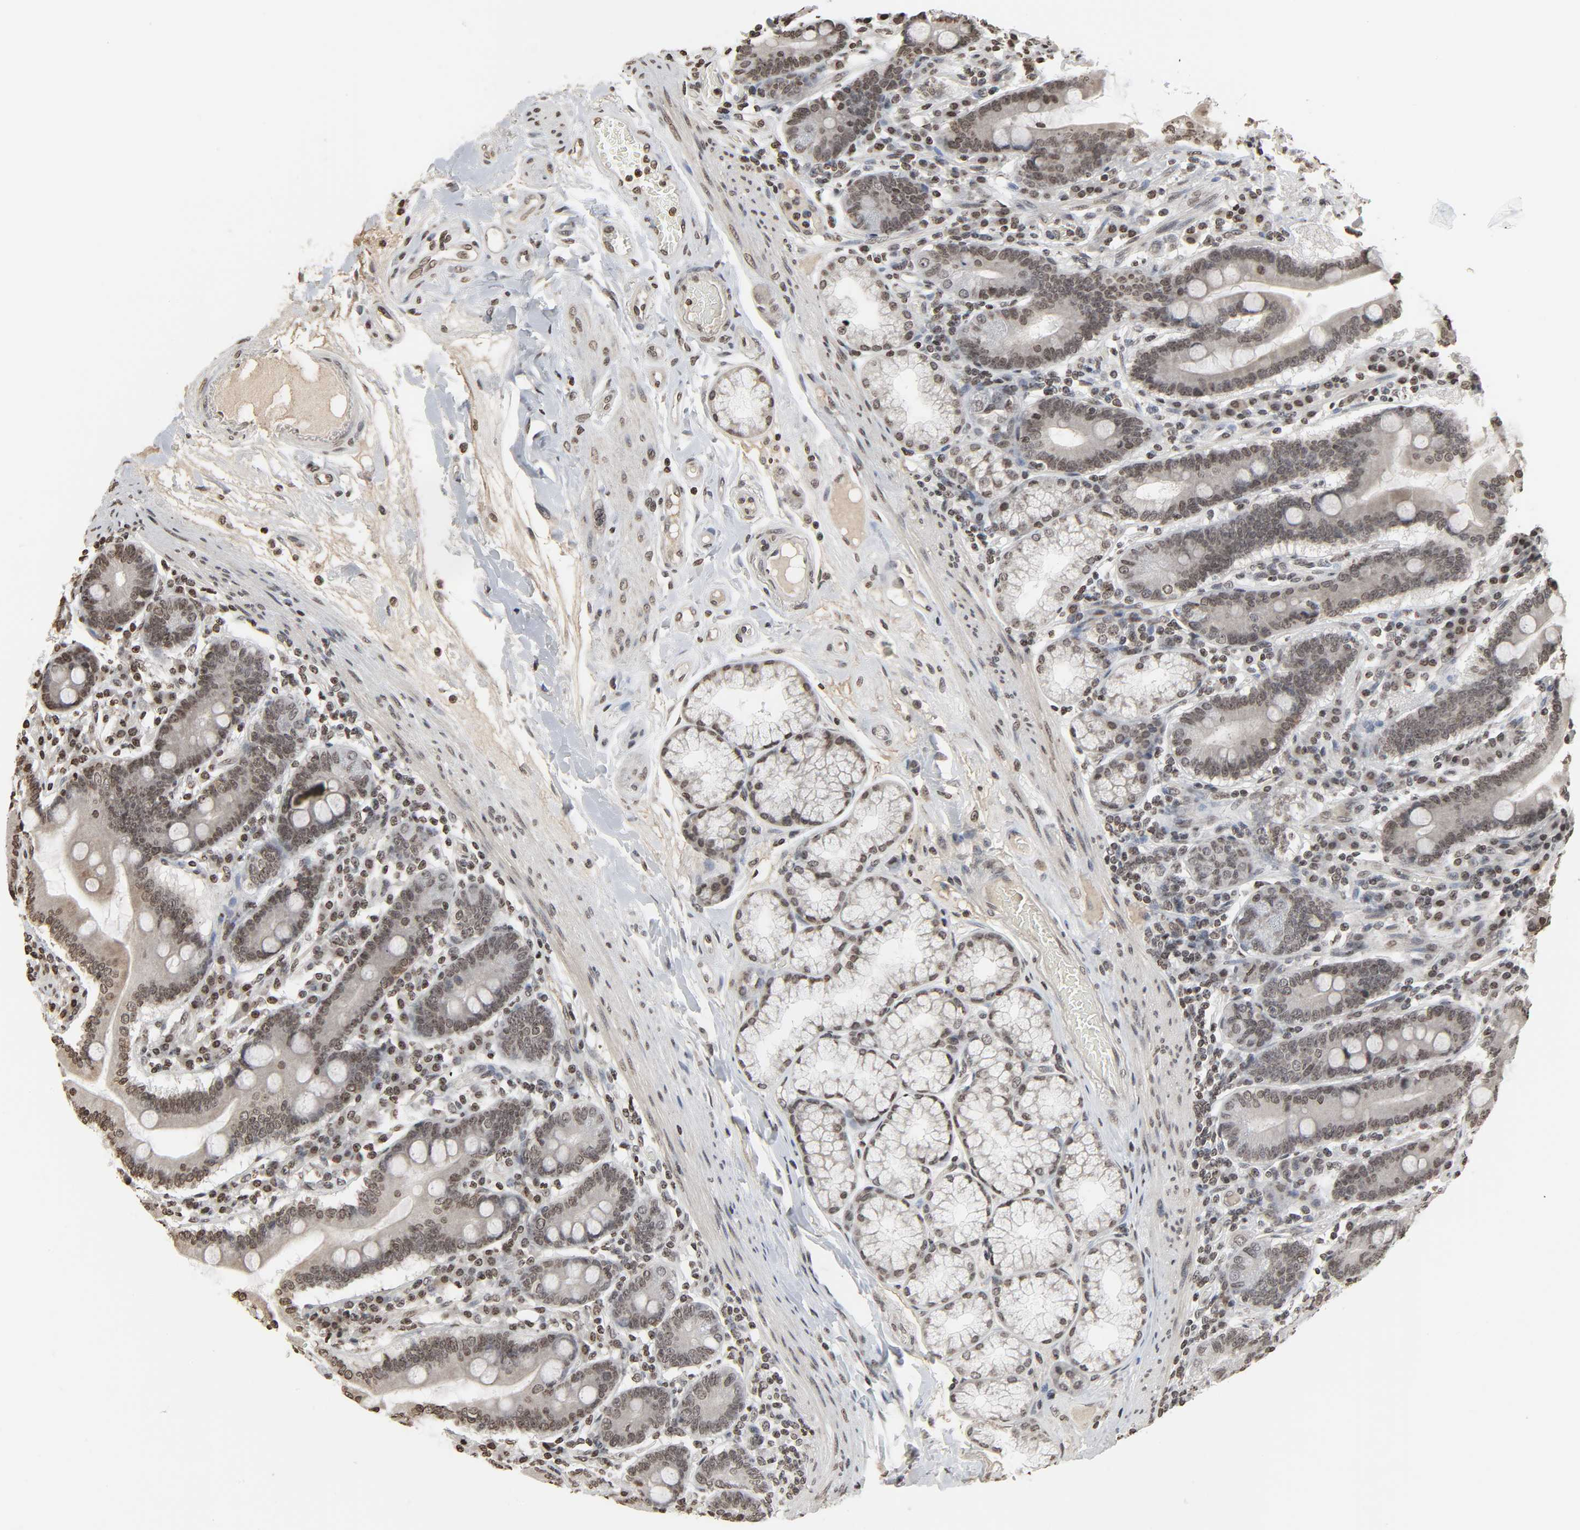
{"staining": {"intensity": "moderate", "quantity": ">75%", "location": "nuclear"}, "tissue": "duodenum", "cell_type": "Glandular cells", "image_type": "normal", "snomed": [{"axis": "morphology", "description": "Normal tissue, NOS"}, {"axis": "topography", "description": "Duodenum"}], "caption": "Glandular cells display medium levels of moderate nuclear expression in about >75% of cells in normal duodenum. Using DAB (brown) and hematoxylin (blue) stains, captured at high magnification using brightfield microscopy.", "gene": "ELAVL1", "patient": {"sex": "female", "age": 64}}